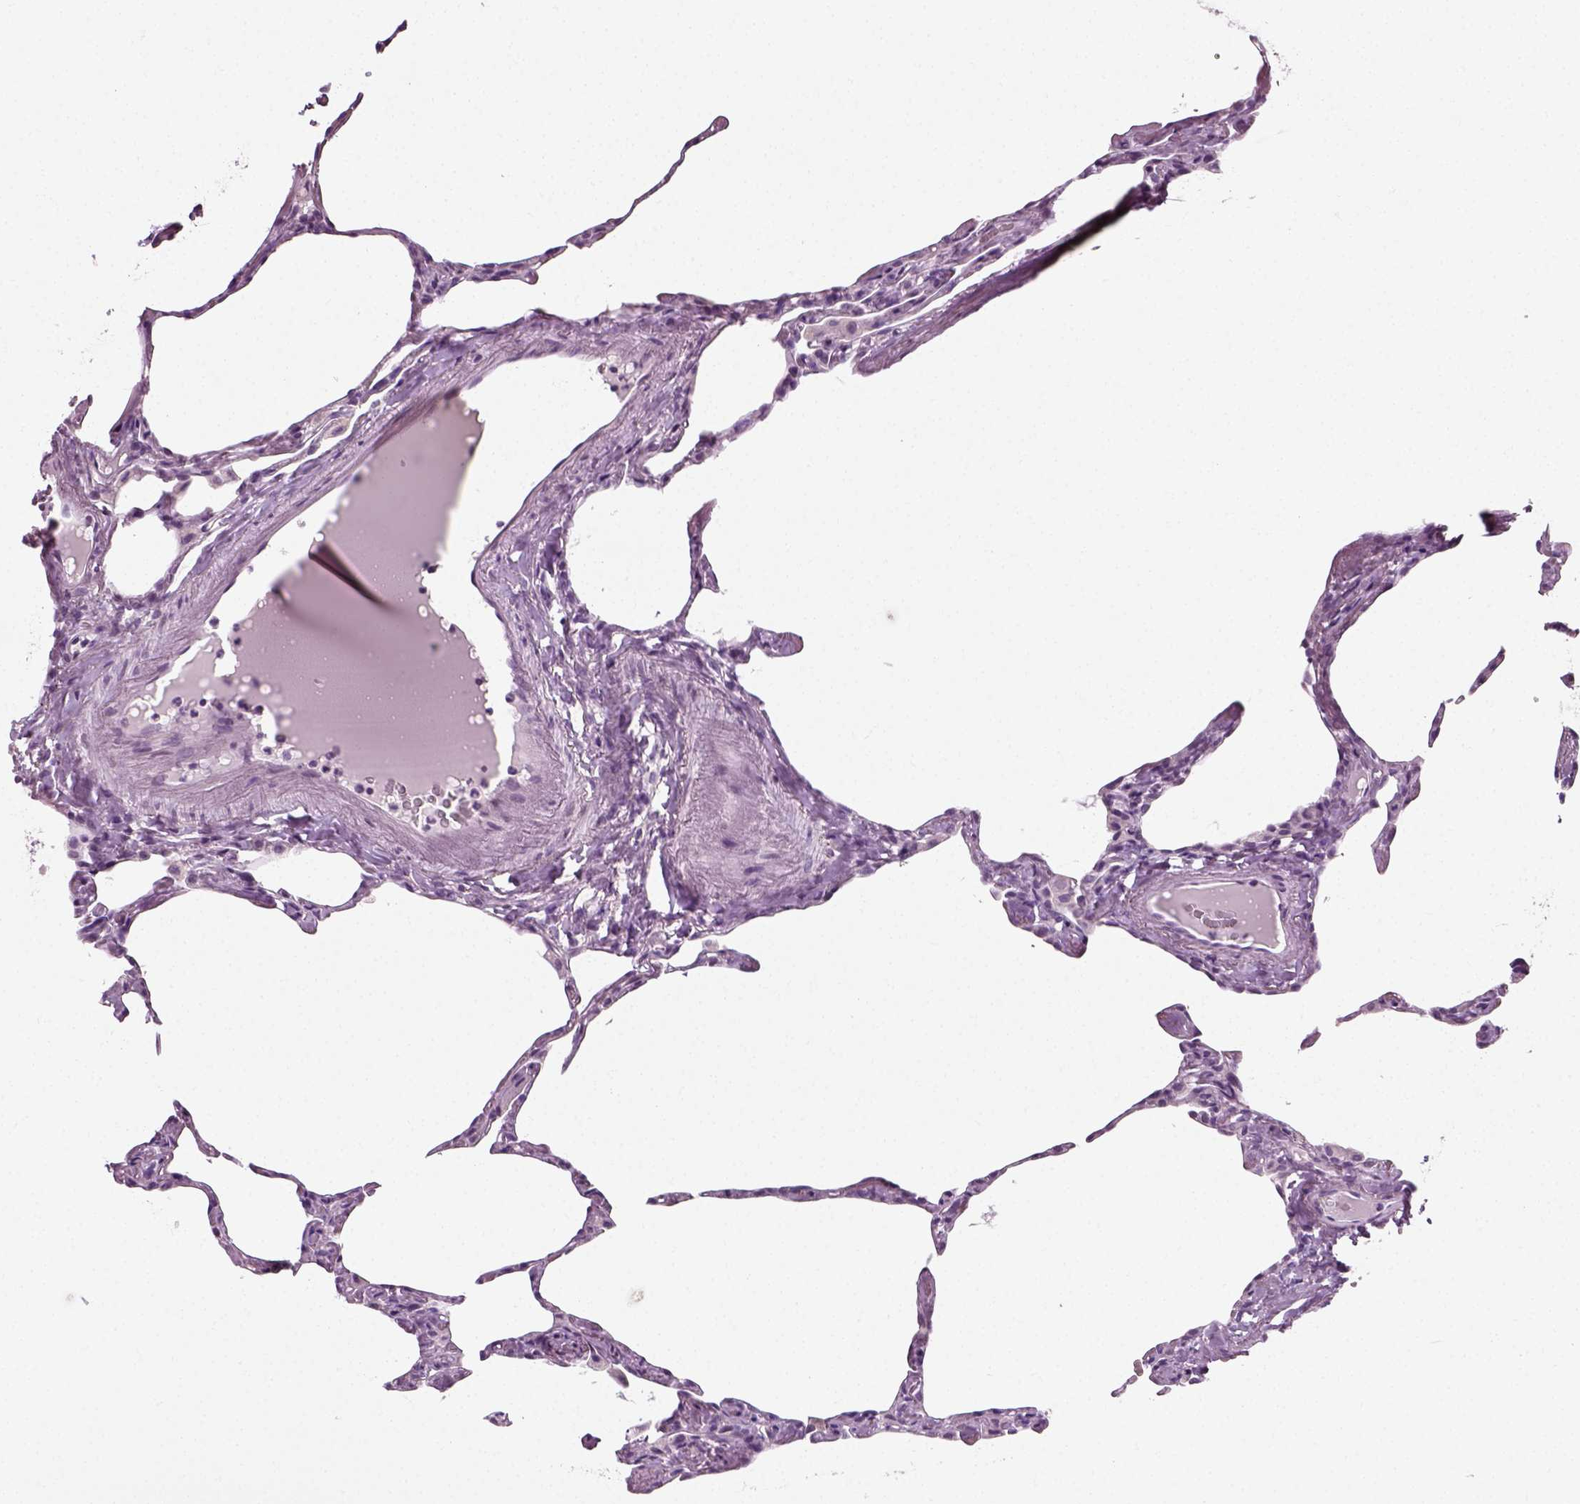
{"staining": {"intensity": "negative", "quantity": "none", "location": "none"}, "tissue": "lung", "cell_type": "Alveolar cells", "image_type": "normal", "snomed": [{"axis": "morphology", "description": "Normal tissue, NOS"}, {"axis": "topography", "description": "Lung"}], "caption": "Immunohistochemistry (IHC) of unremarkable human lung demonstrates no staining in alveolar cells.", "gene": "SPATA31E1", "patient": {"sex": "male", "age": 65}}